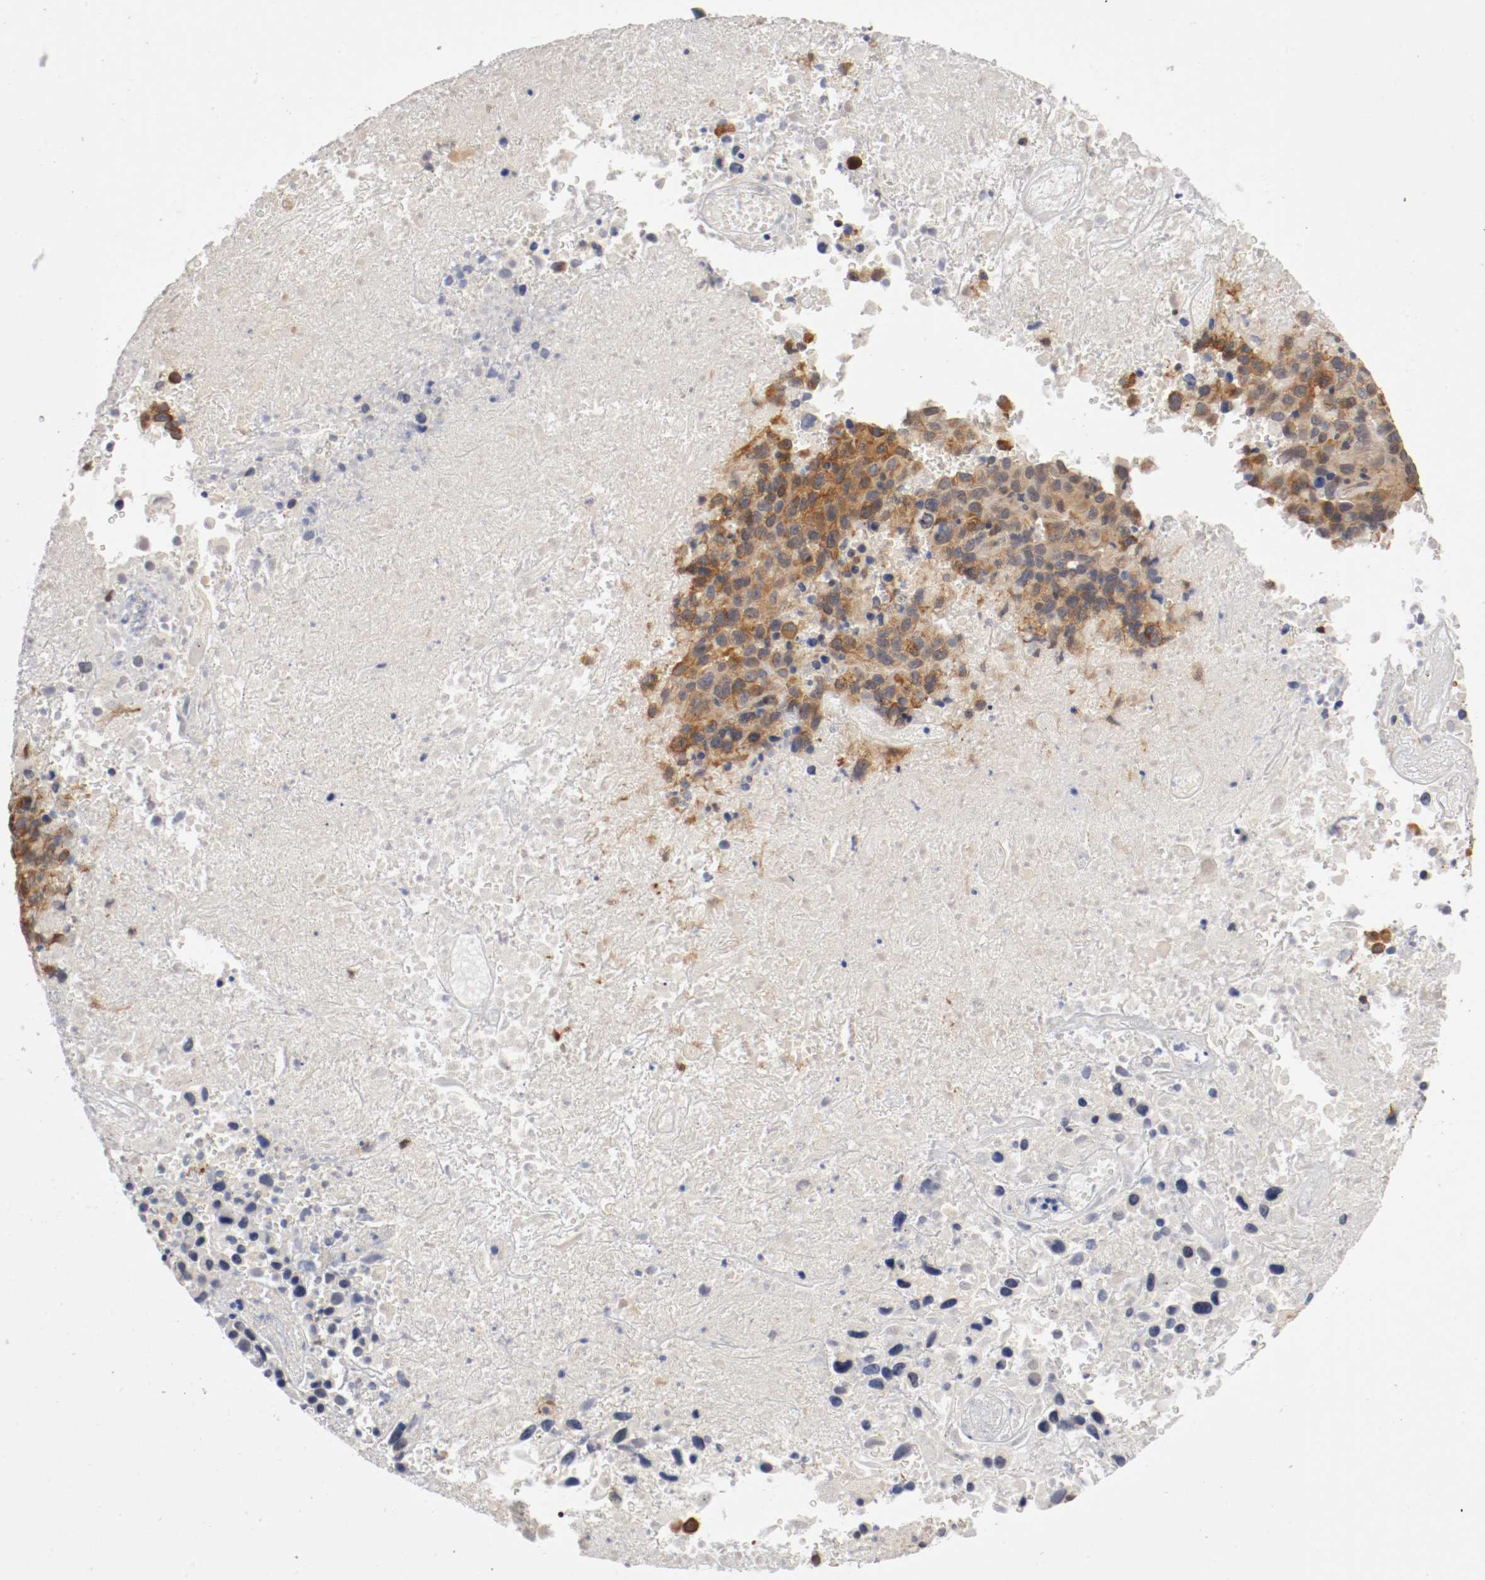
{"staining": {"intensity": "moderate", "quantity": ">75%", "location": "cytoplasmic/membranous"}, "tissue": "melanoma", "cell_type": "Tumor cells", "image_type": "cancer", "snomed": [{"axis": "morphology", "description": "Malignant melanoma, Metastatic site"}, {"axis": "topography", "description": "Cerebral cortex"}], "caption": "High-power microscopy captured an IHC image of melanoma, revealing moderate cytoplasmic/membranous positivity in approximately >75% of tumor cells.", "gene": "RBM23", "patient": {"sex": "female", "age": 52}}